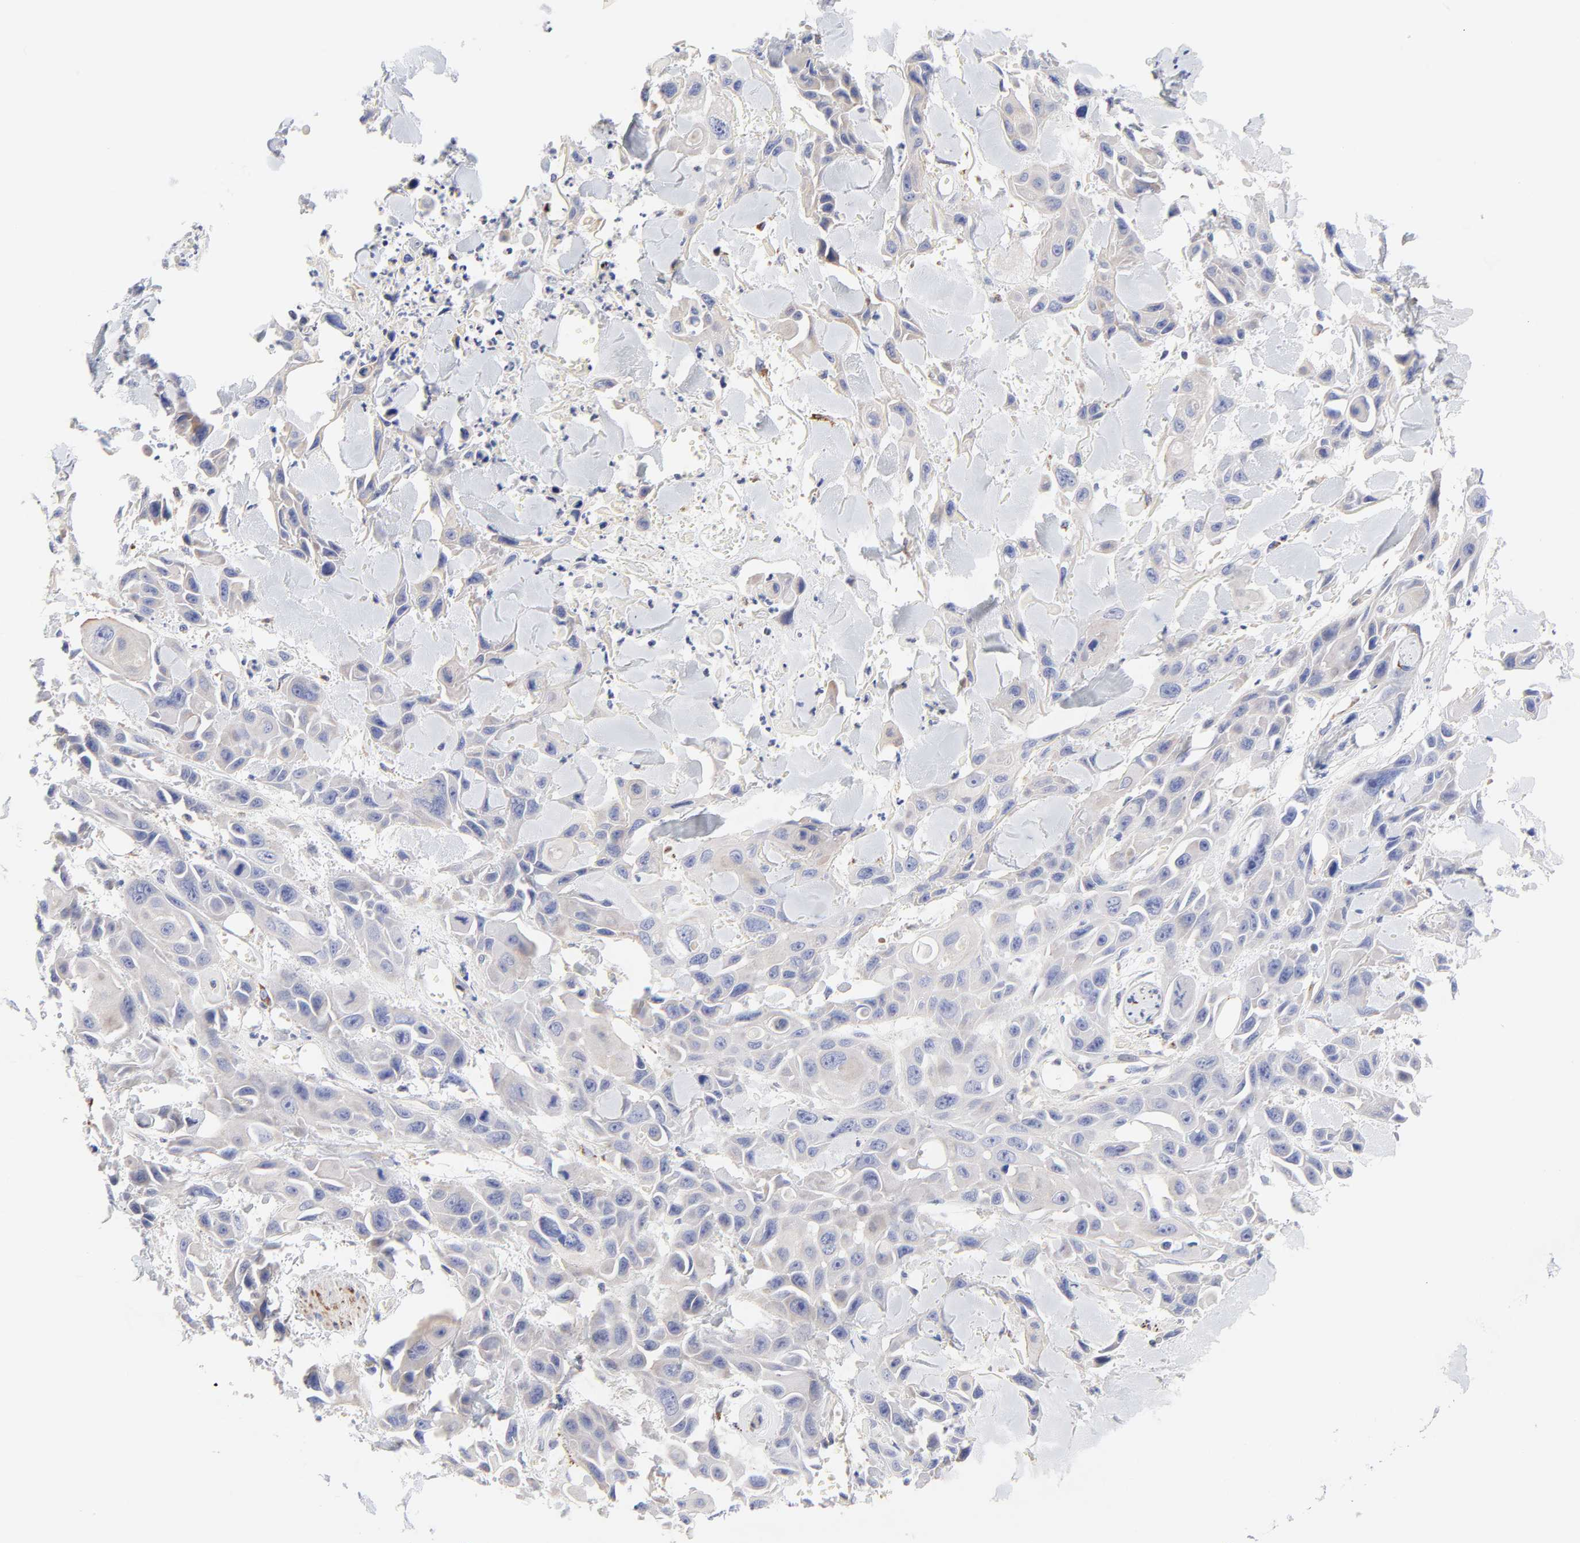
{"staining": {"intensity": "weak", "quantity": "<25%", "location": "cytoplasmic/membranous"}, "tissue": "skin cancer", "cell_type": "Tumor cells", "image_type": "cancer", "snomed": [{"axis": "morphology", "description": "Squamous cell carcinoma, NOS"}, {"axis": "topography", "description": "Skin"}, {"axis": "topography", "description": "Anal"}], "caption": "There is no significant expression in tumor cells of skin cancer (squamous cell carcinoma).", "gene": "FBXO10", "patient": {"sex": "female", "age": 55}}